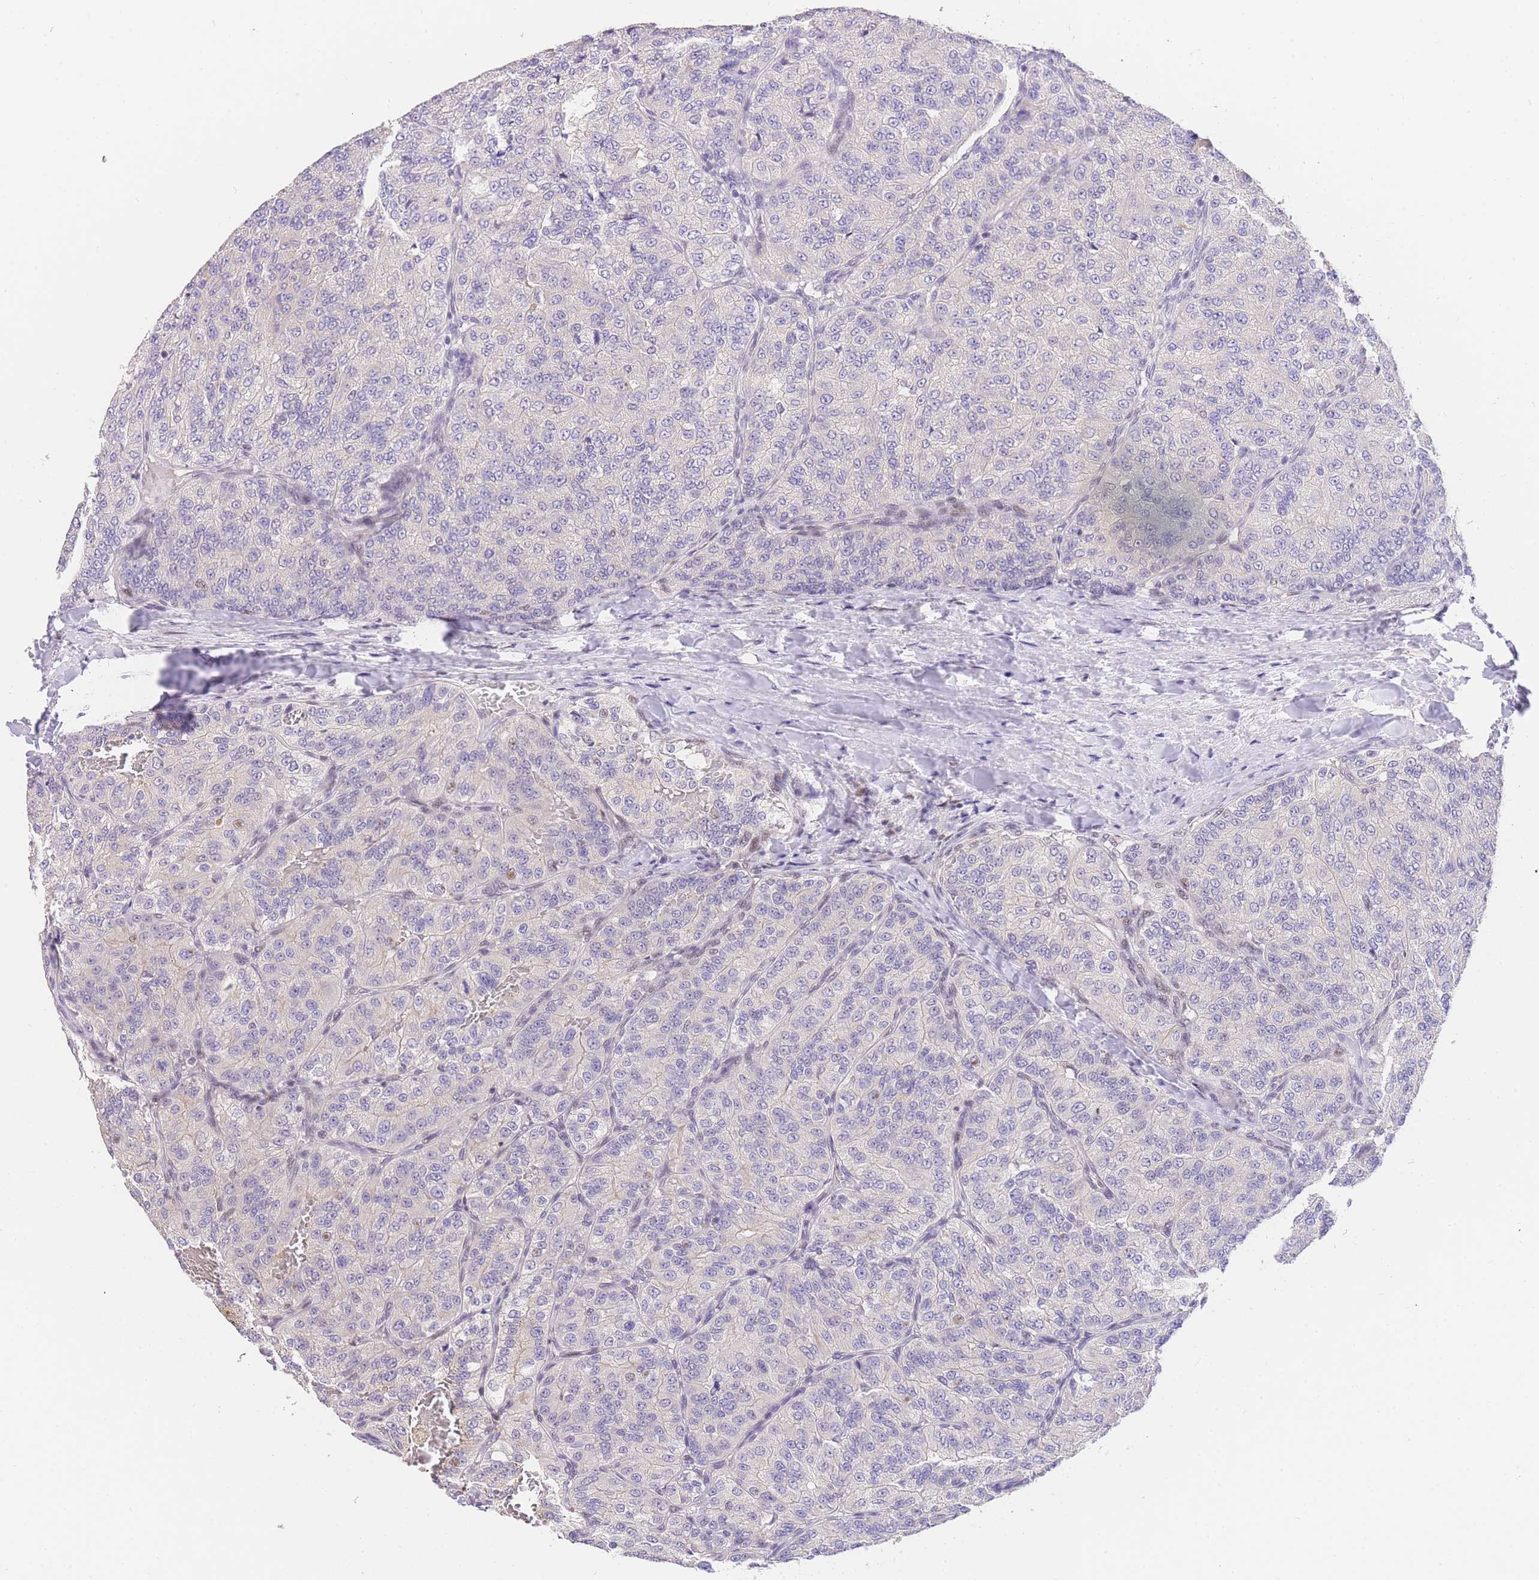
{"staining": {"intensity": "negative", "quantity": "none", "location": "none"}, "tissue": "renal cancer", "cell_type": "Tumor cells", "image_type": "cancer", "snomed": [{"axis": "morphology", "description": "Adenocarcinoma, NOS"}, {"axis": "topography", "description": "Kidney"}], "caption": "The histopathology image shows no significant positivity in tumor cells of renal cancer.", "gene": "SLC35F2", "patient": {"sex": "female", "age": 63}}